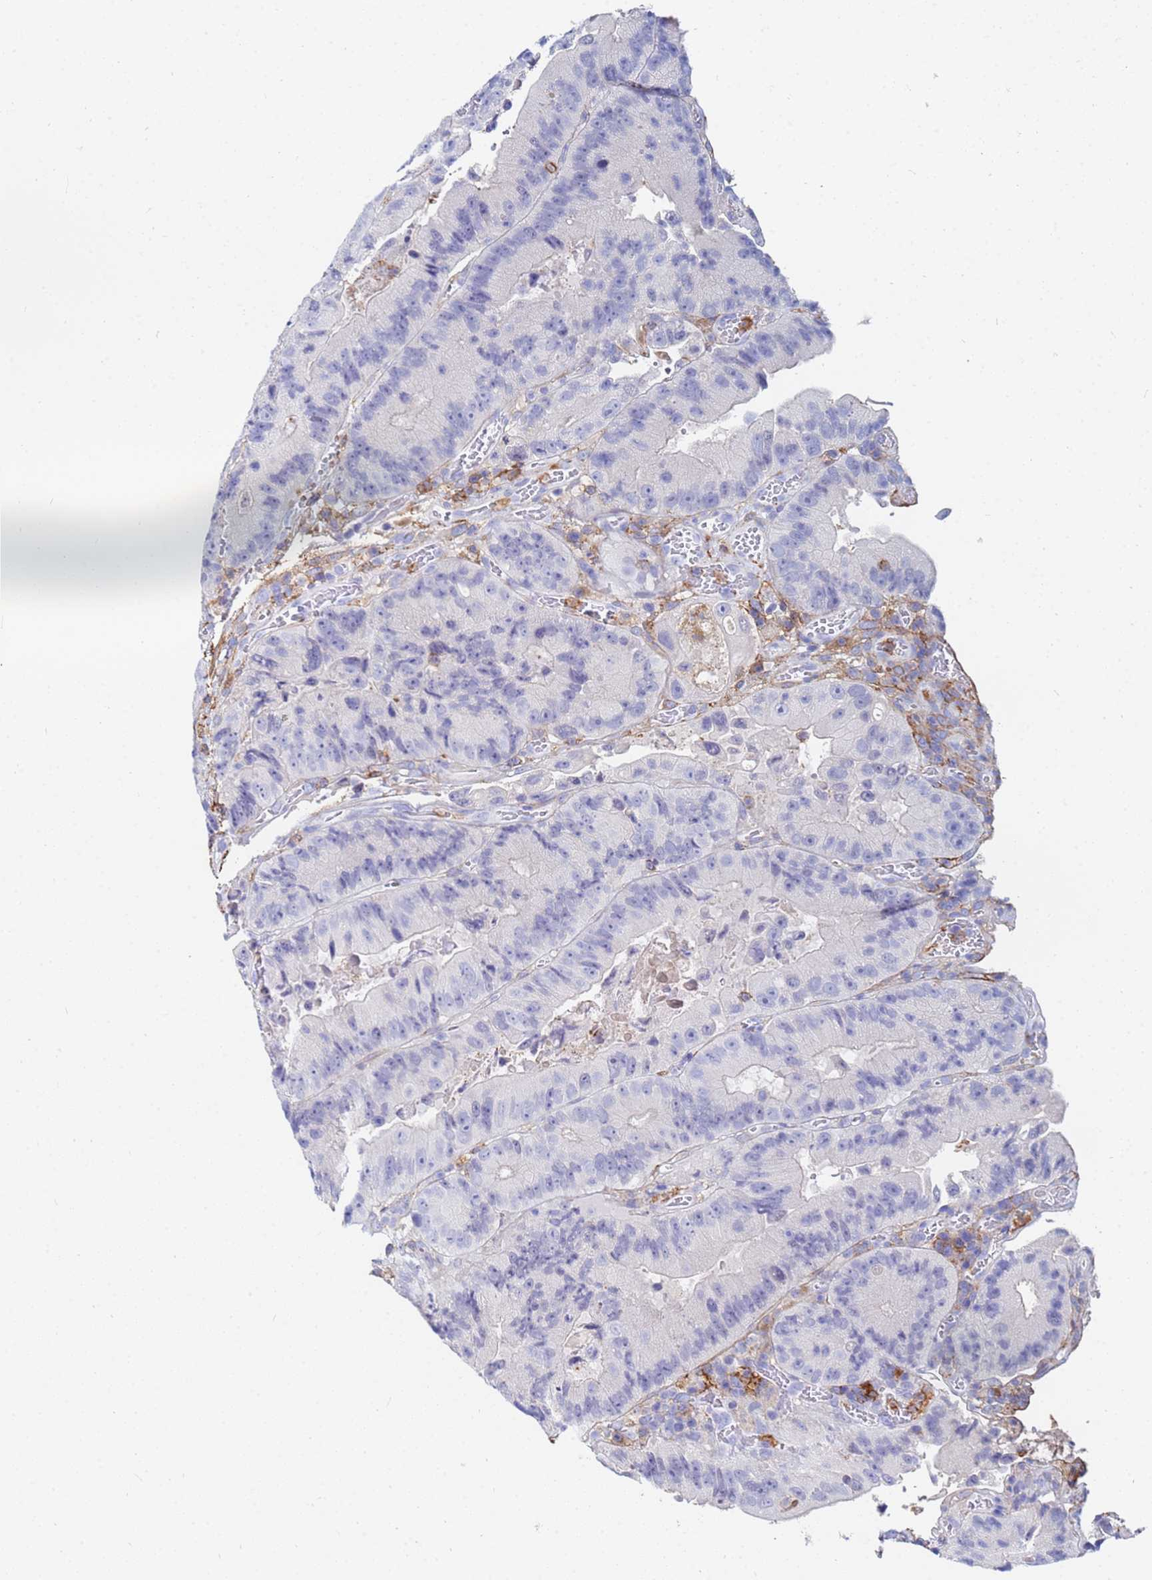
{"staining": {"intensity": "negative", "quantity": "none", "location": "none"}, "tissue": "colorectal cancer", "cell_type": "Tumor cells", "image_type": "cancer", "snomed": [{"axis": "morphology", "description": "Adenocarcinoma, NOS"}, {"axis": "topography", "description": "Colon"}], "caption": "Photomicrograph shows no protein expression in tumor cells of colorectal cancer (adenocarcinoma) tissue.", "gene": "BASP1", "patient": {"sex": "female", "age": 86}}